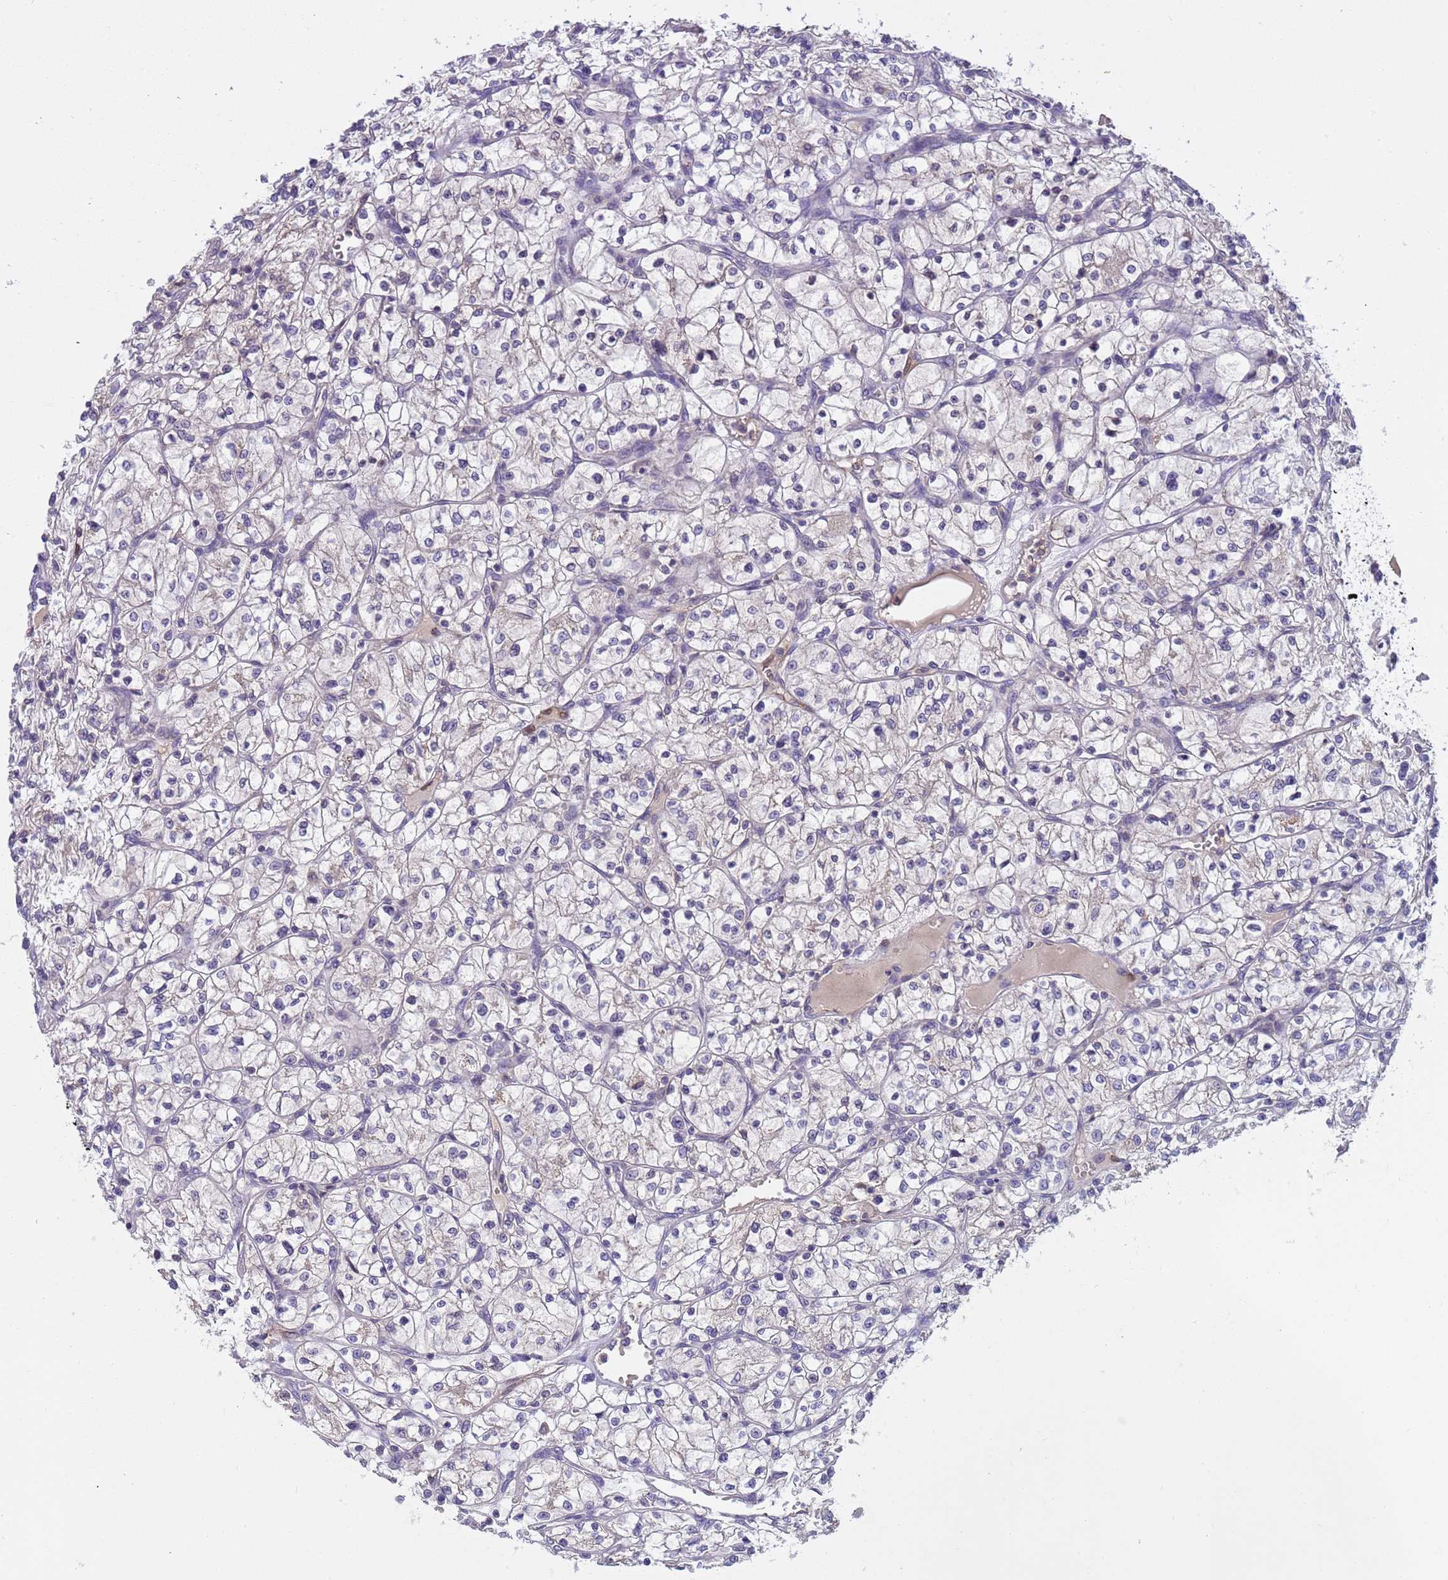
{"staining": {"intensity": "negative", "quantity": "none", "location": "none"}, "tissue": "renal cancer", "cell_type": "Tumor cells", "image_type": "cancer", "snomed": [{"axis": "morphology", "description": "Adenocarcinoma, NOS"}, {"axis": "topography", "description": "Kidney"}], "caption": "An image of human adenocarcinoma (renal) is negative for staining in tumor cells.", "gene": "PLCXD3", "patient": {"sex": "female", "age": 64}}